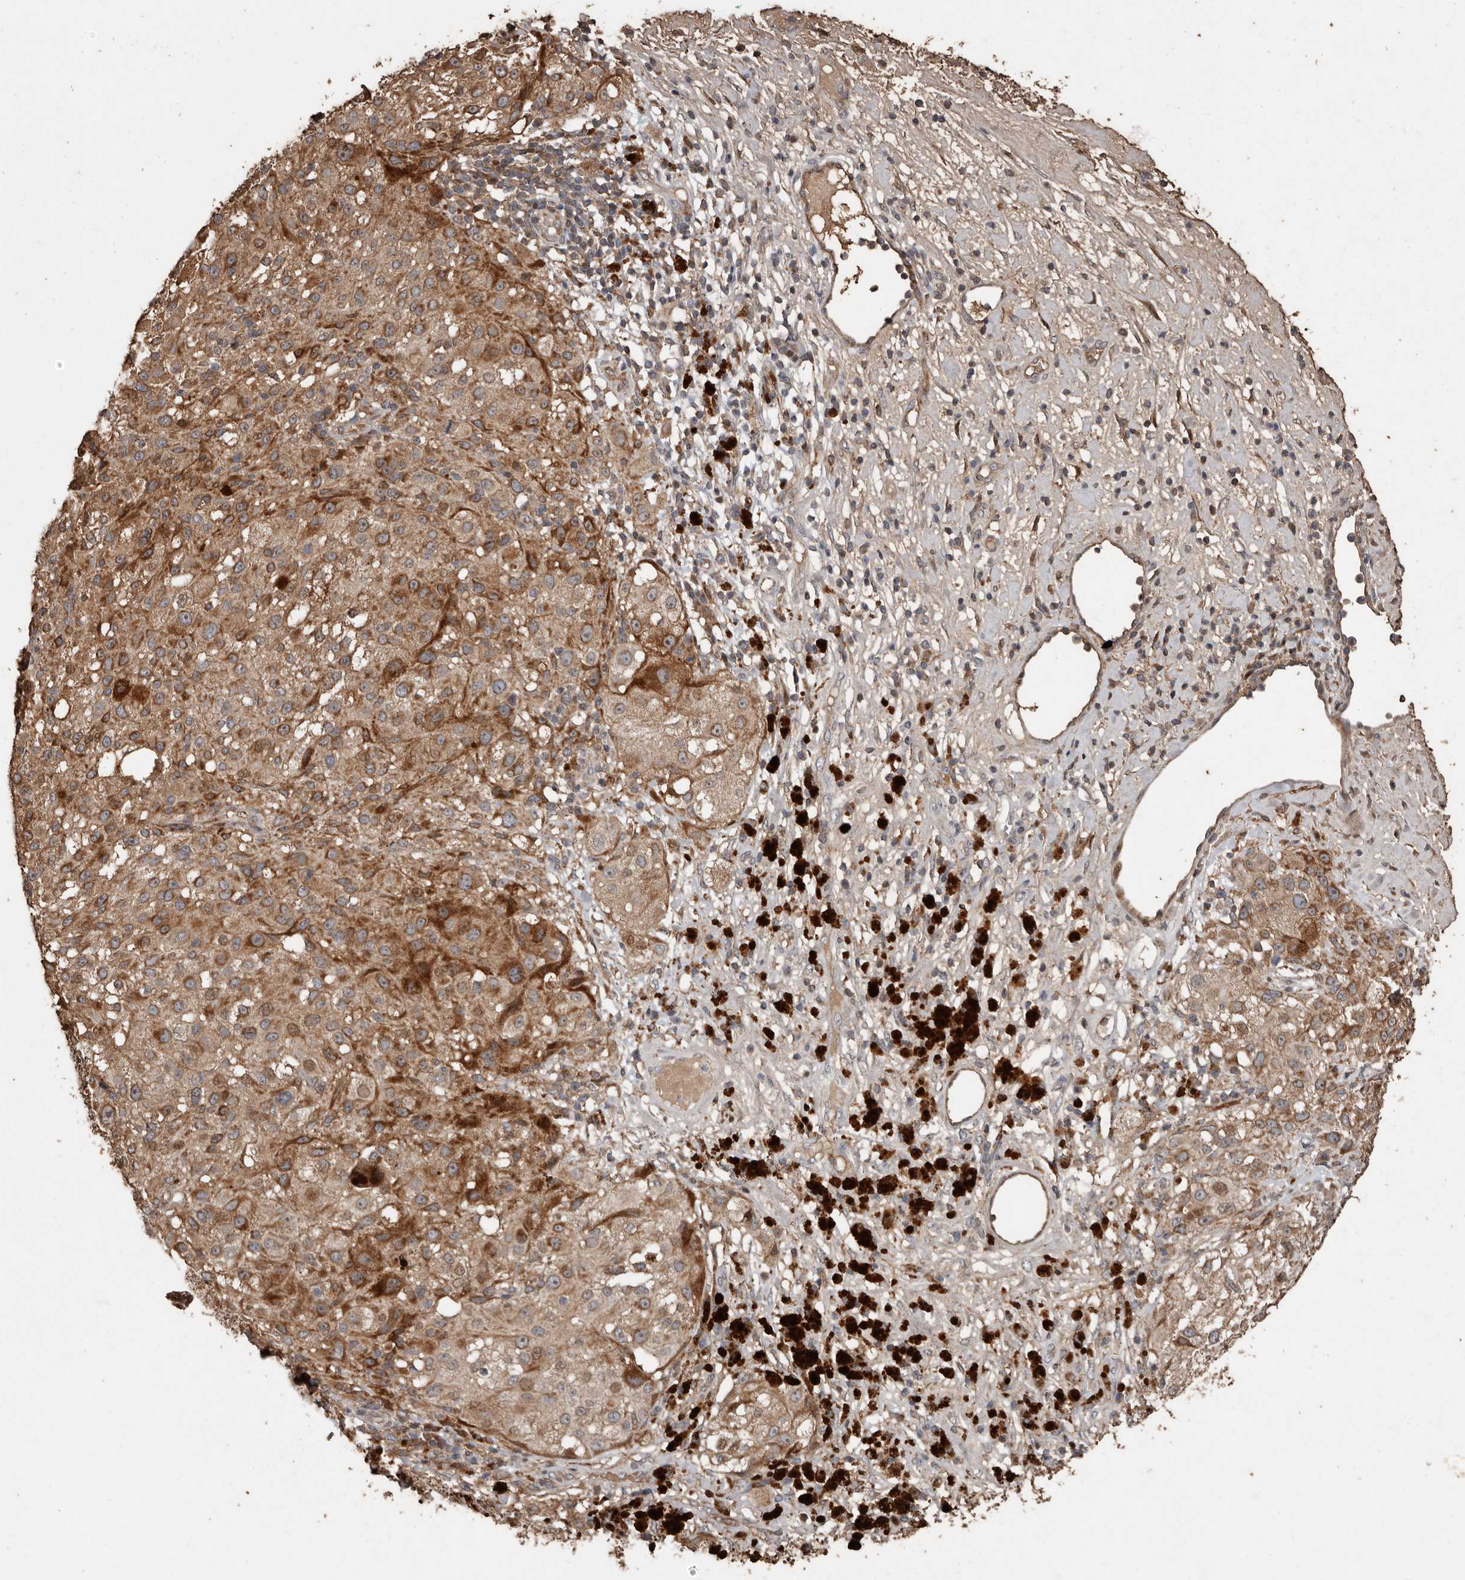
{"staining": {"intensity": "moderate", "quantity": ">75%", "location": "cytoplasmic/membranous"}, "tissue": "melanoma", "cell_type": "Tumor cells", "image_type": "cancer", "snomed": [{"axis": "morphology", "description": "Necrosis, NOS"}, {"axis": "morphology", "description": "Malignant melanoma, NOS"}, {"axis": "topography", "description": "Skin"}], "caption": "A high-resolution micrograph shows immunohistochemistry (IHC) staining of melanoma, which displays moderate cytoplasmic/membranous staining in about >75% of tumor cells.", "gene": "RANBP17", "patient": {"sex": "female", "age": 87}}